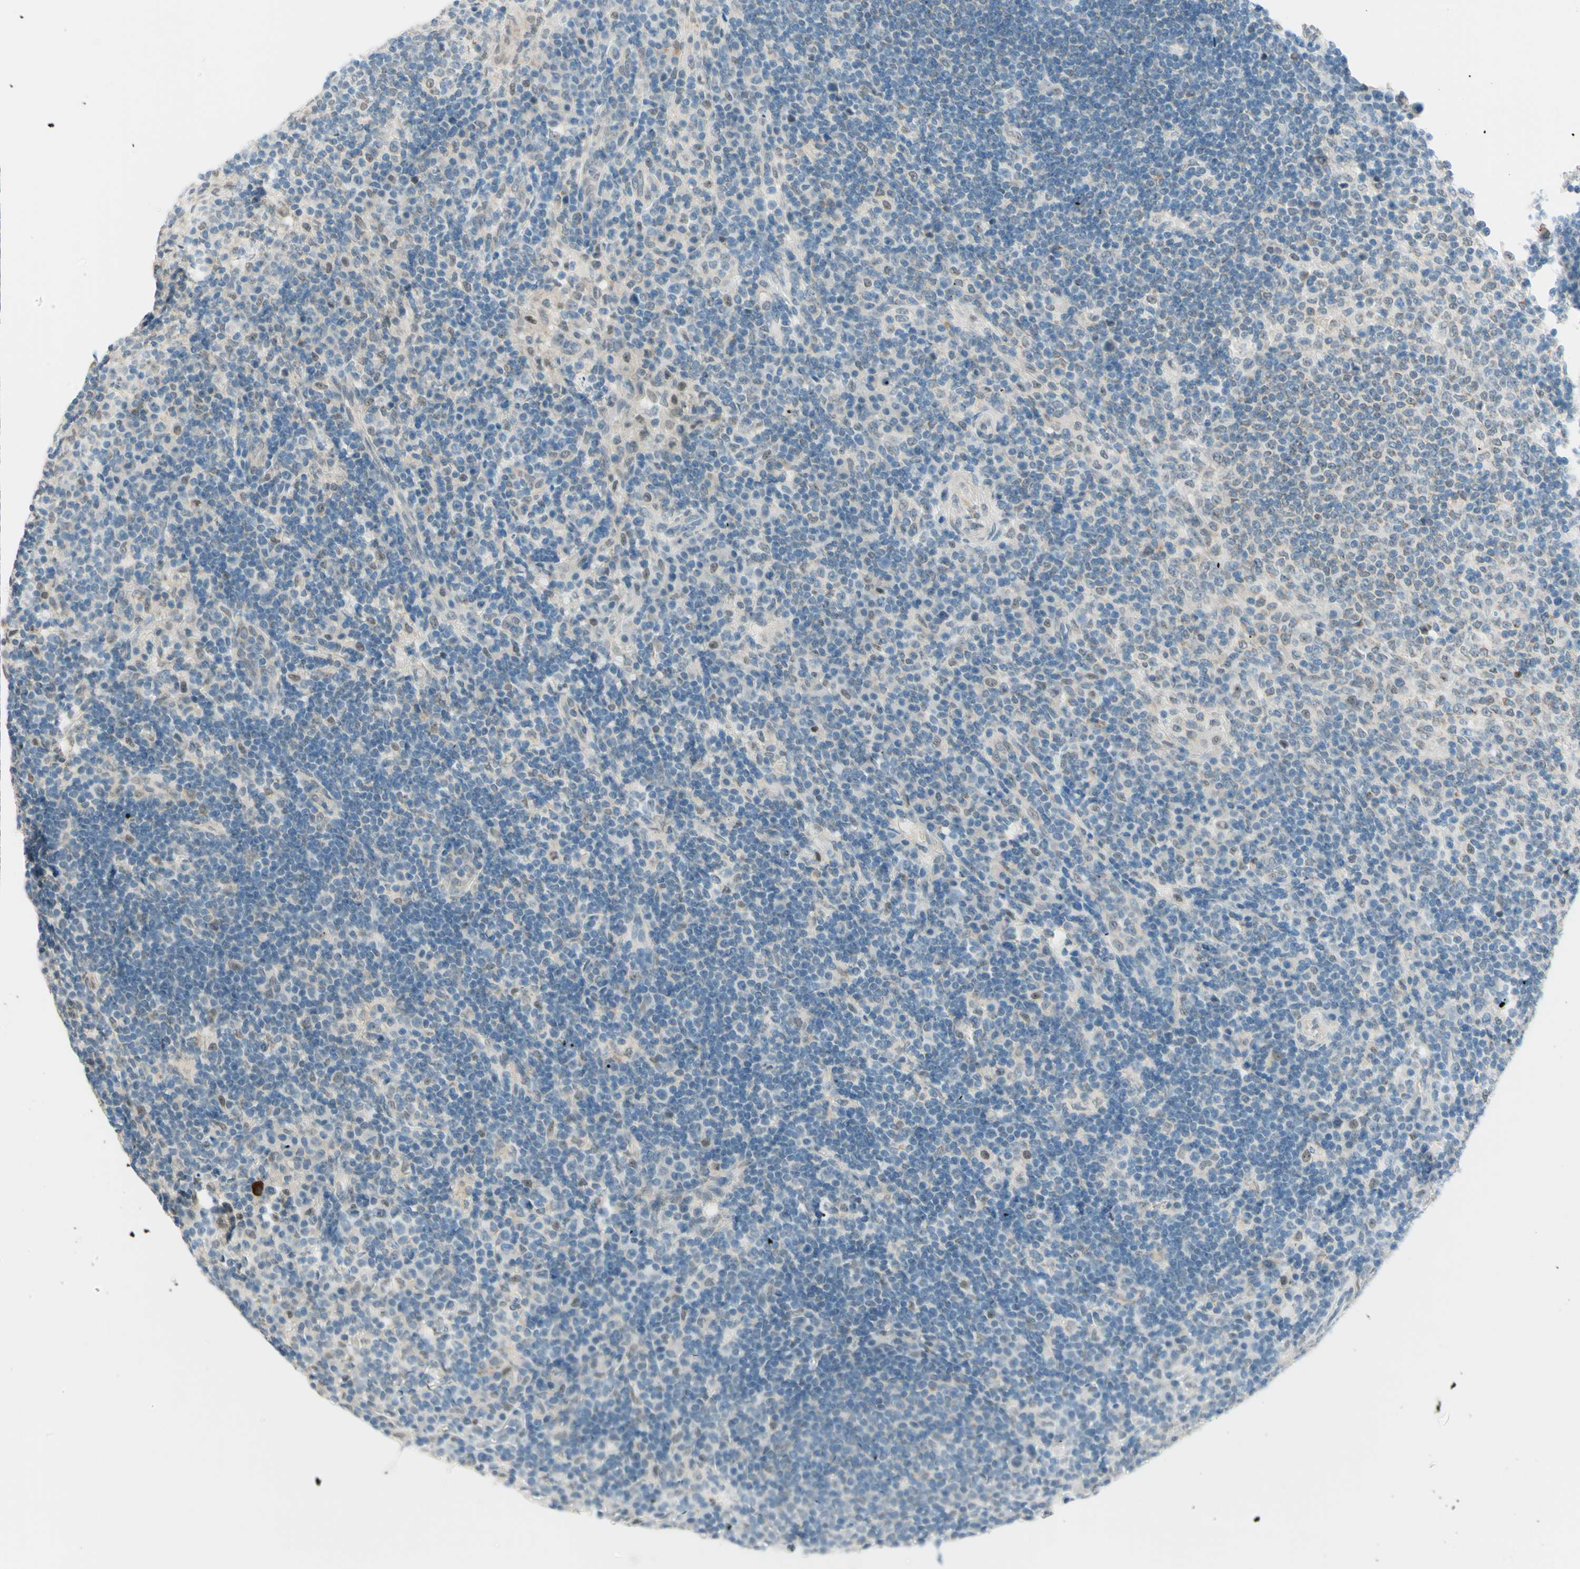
{"staining": {"intensity": "negative", "quantity": "none", "location": "none"}, "tissue": "lymph node", "cell_type": "Germinal center cells", "image_type": "normal", "snomed": [{"axis": "morphology", "description": "Normal tissue, NOS"}, {"axis": "topography", "description": "Lymph node"}], "caption": "DAB immunohistochemical staining of unremarkable lymph node displays no significant positivity in germinal center cells. The staining was performed using DAB (3,3'-diaminobenzidine) to visualize the protein expression in brown, while the nuclei were stained in blue with hematoxylin (Magnification: 20x).", "gene": "JPH1", "patient": {"sex": "female", "age": 53}}